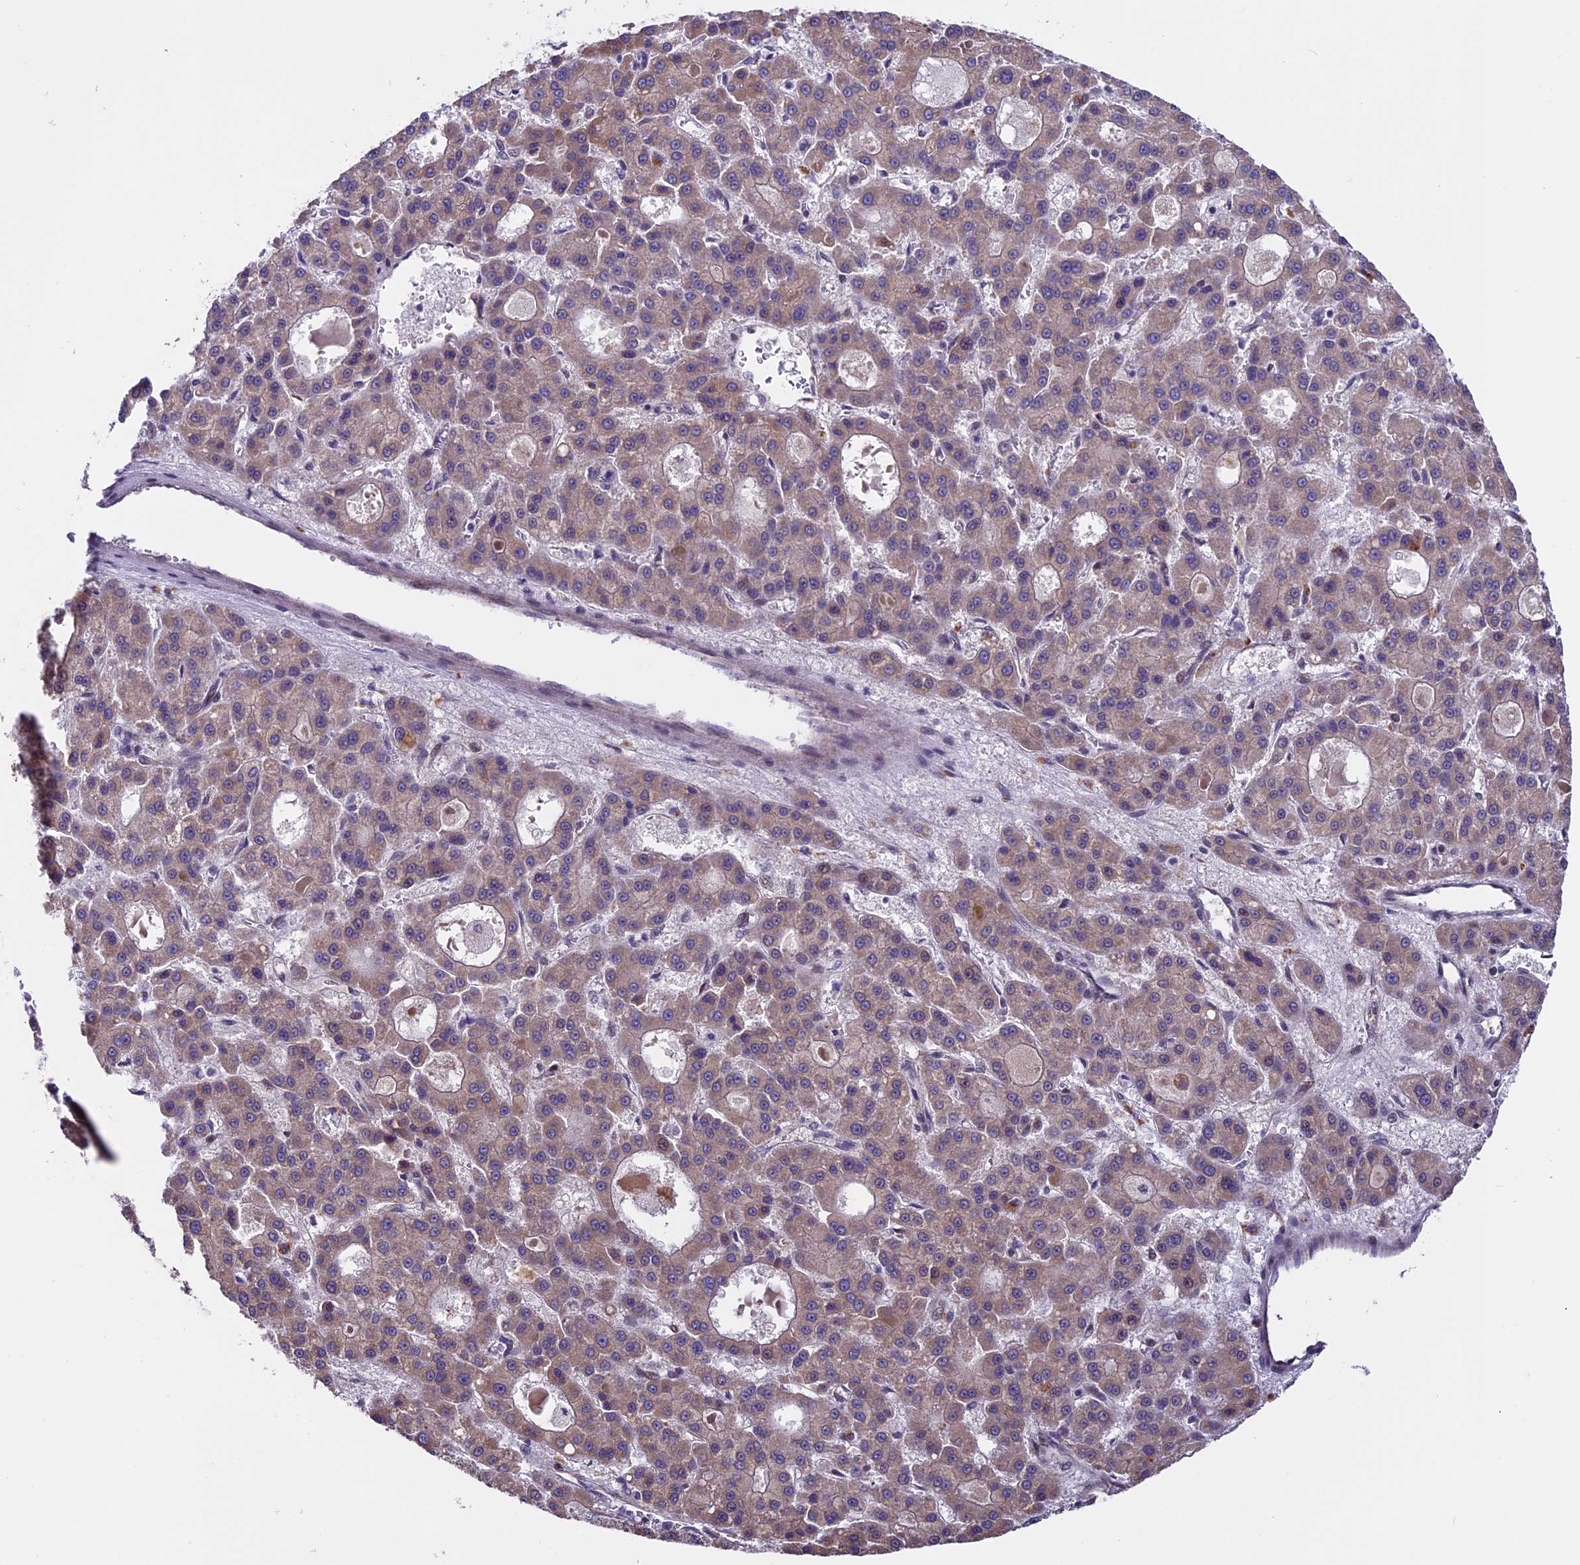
{"staining": {"intensity": "weak", "quantity": ">75%", "location": "cytoplasmic/membranous"}, "tissue": "liver cancer", "cell_type": "Tumor cells", "image_type": "cancer", "snomed": [{"axis": "morphology", "description": "Carcinoma, Hepatocellular, NOS"}, {"axis": "topography", "description": "Liver"}], "caption": "Immunohistochemical staining of human liver hepatocellular carcinoma shows weak cytoplasmic/membranous protein expression in approximately >75% of tumor cells. (Brightfield microscopy of DAB IHC at high magnification).", "gene": "TMEM171", "patient": {"sex": "male", "age": 70}}